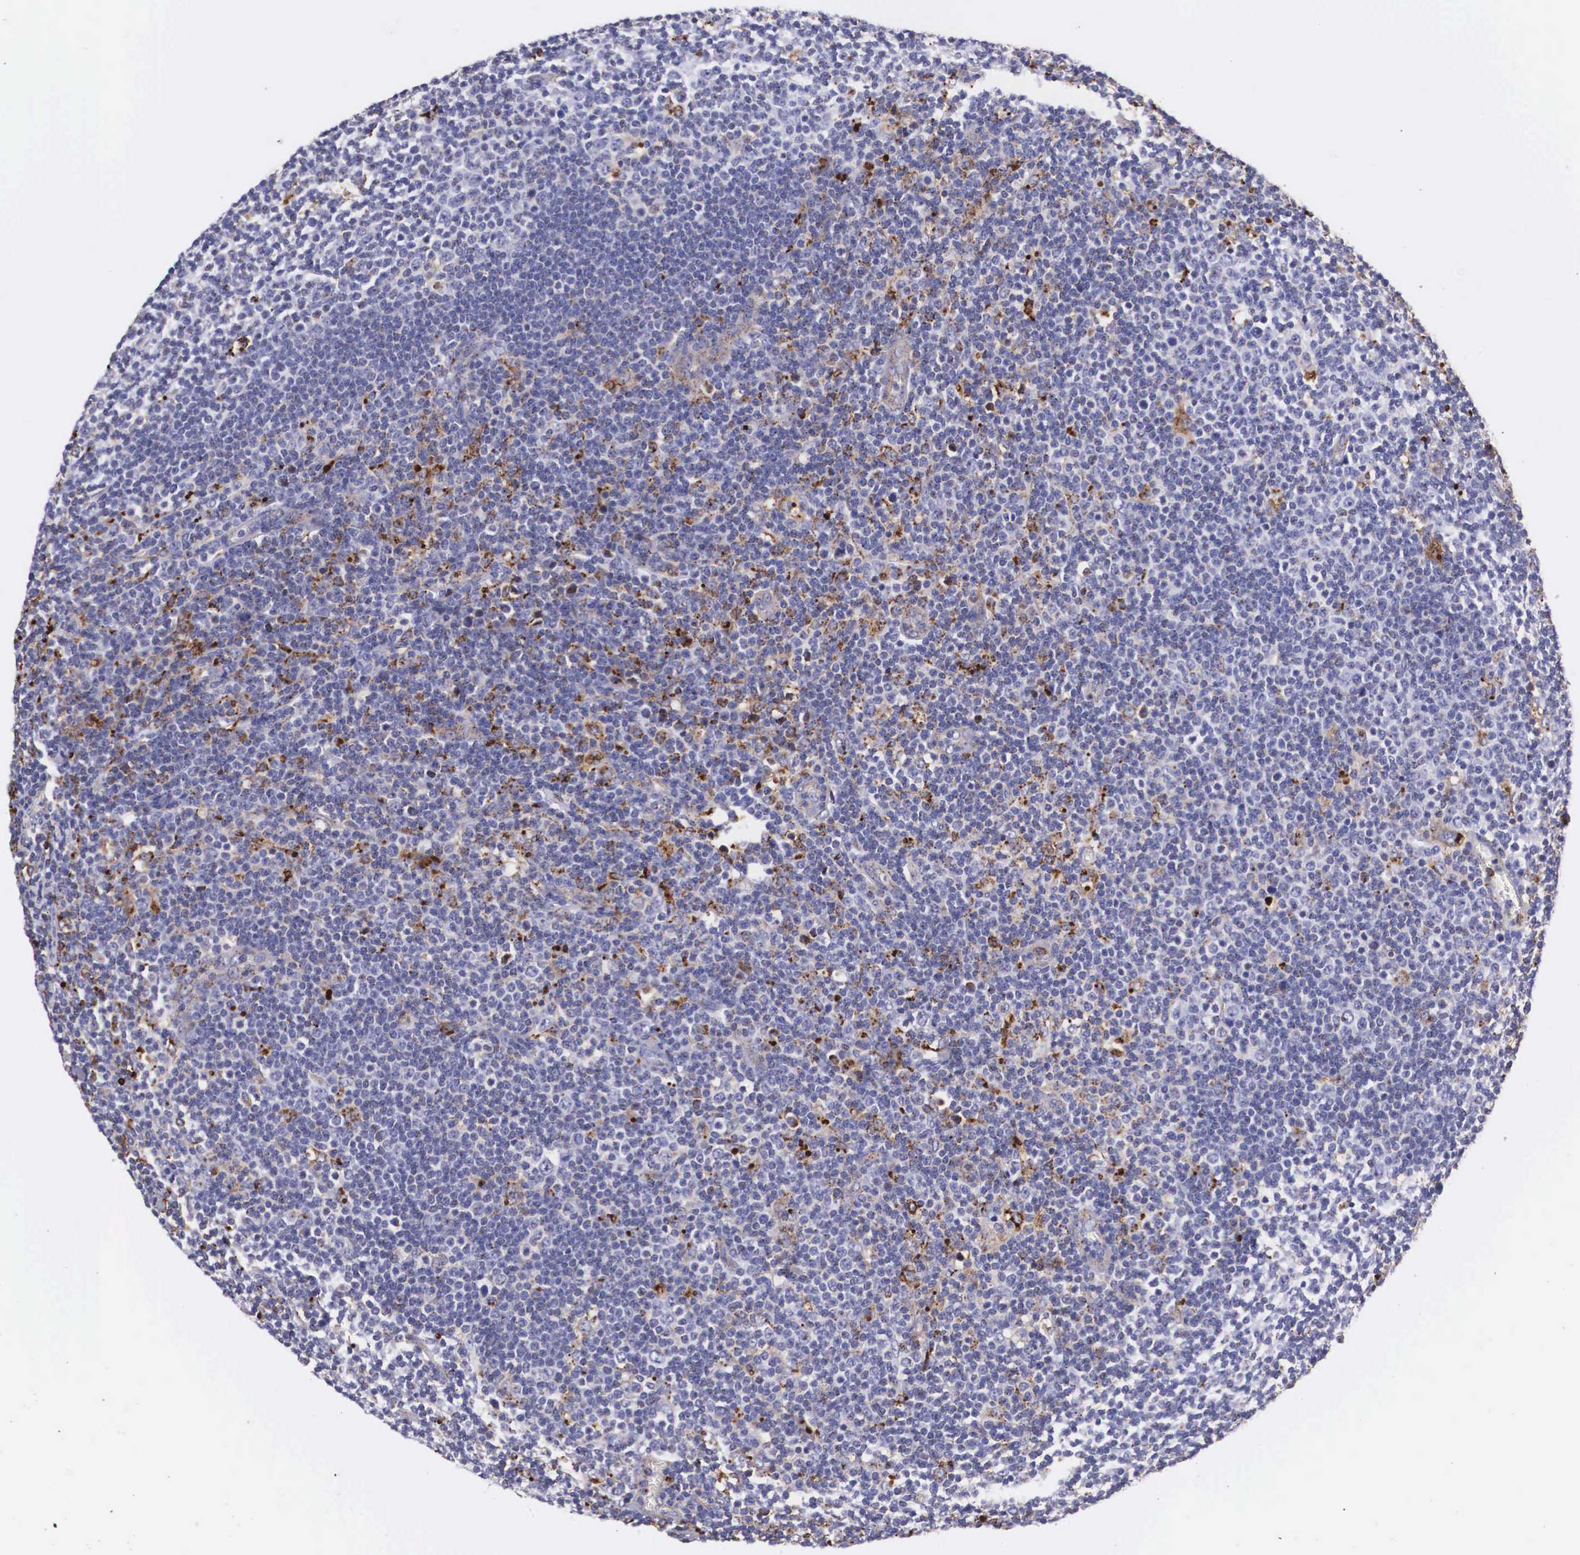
{"staining": {"intensity": "negative", "quantity": "none", "location": "none"}, "tissue": "lymphoma", "cell_type": "Tumor cells", "image_type": "cancer", "snomed": [{"axis": "morphology", "description": "Malignant lymphoma, non-Hodgkin's type, Low grade"}, {"axis": "topography", "description": "Lymph node"}], "caption": "This micrograph is of lymphoma stained with immunohistochemistry to label a protein in brown with the nuclei are counter-stained blue. There is no expression in tumor cells.", "gene": "NAGA", "patient": {"sex": "male", "age": 74}}